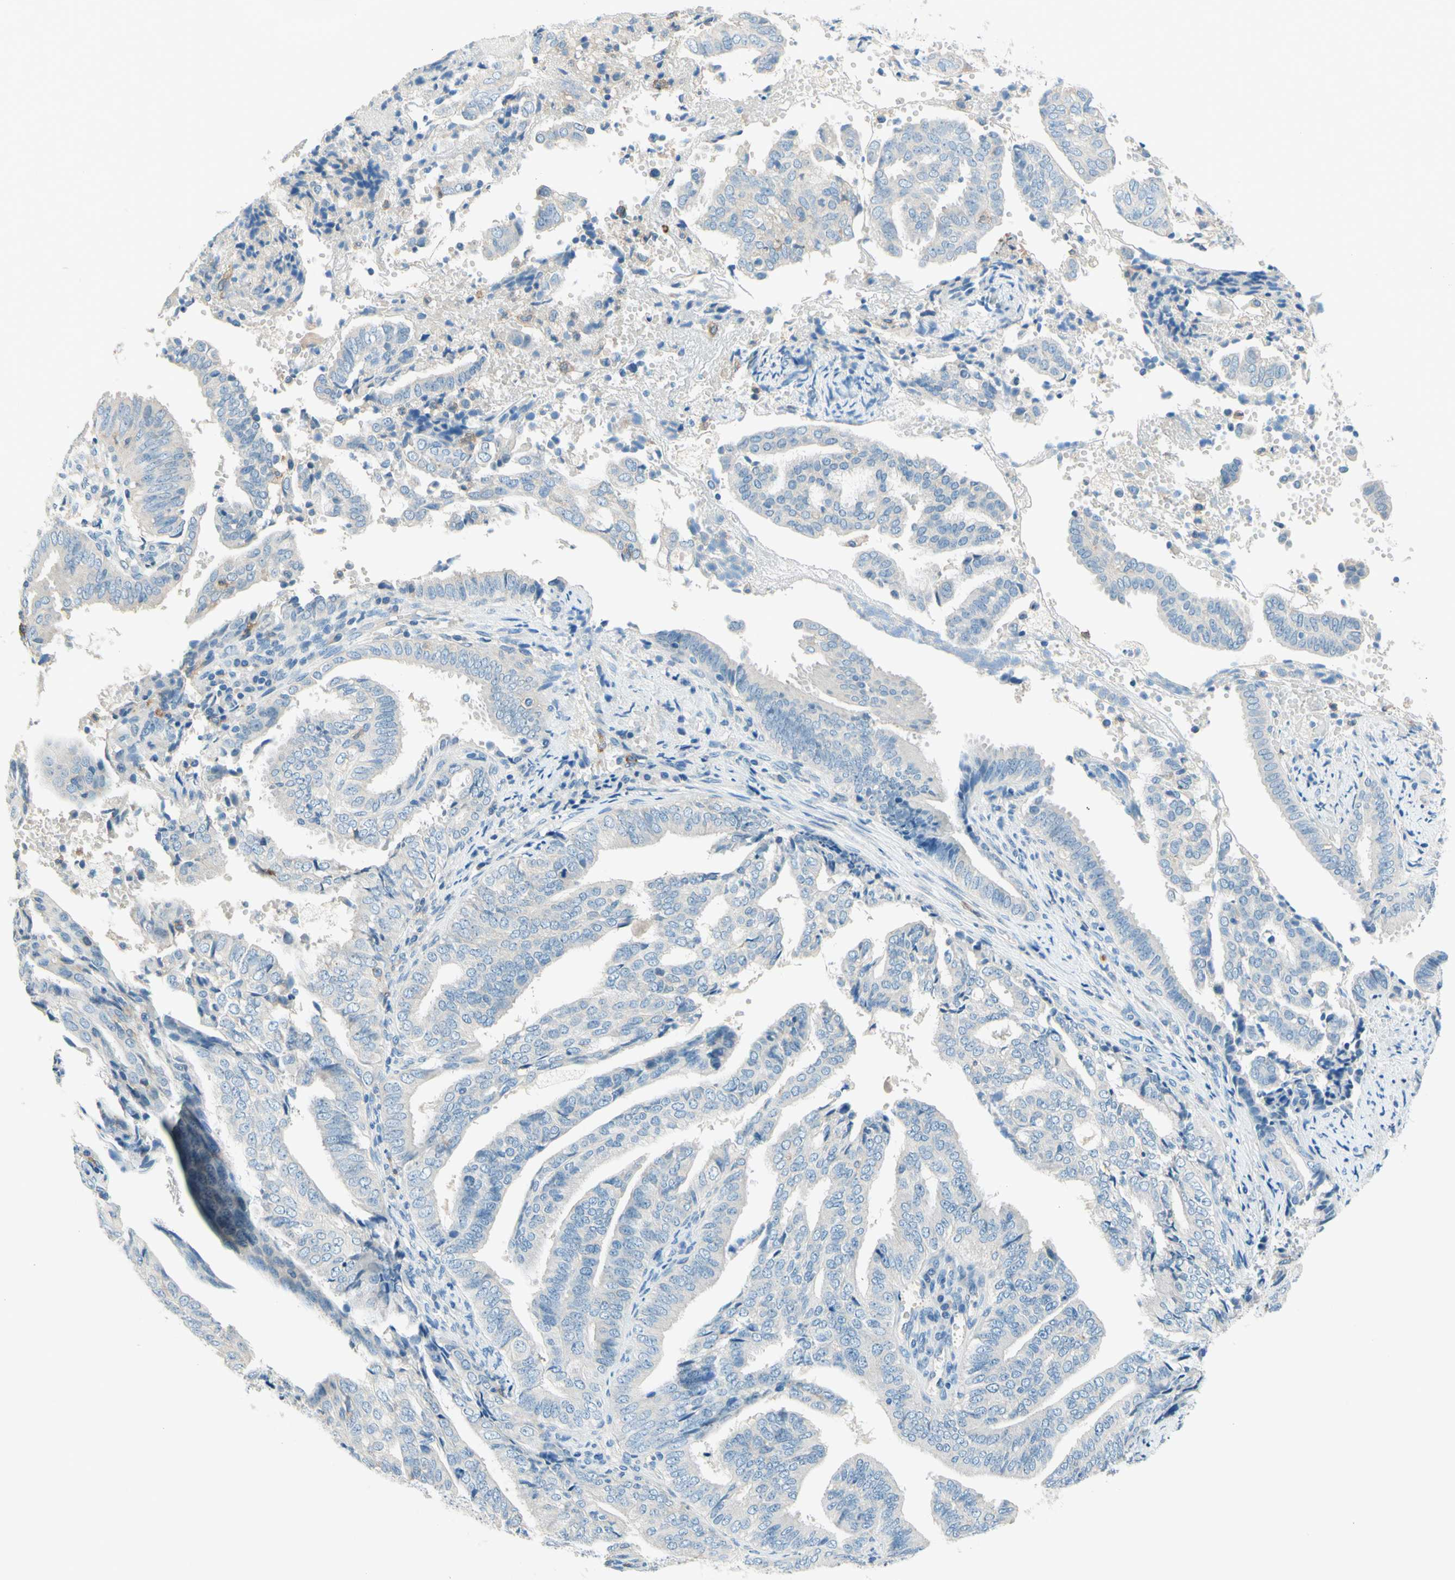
{"staining": {"intensity": "negative", "quantity": "none", "location": "none"}, "tissue": "endometrial cancer", "cell_type": "Tumor cells", "image_type": "cancer", "snomed": [{"axis": "morphology", "description": "Adenocarcinoma, NOS"}, {"axis": "topography", "description": "Endometrium"}], "caption": "This micrograph is of endometrial cancer (adenocarcinoma) stained with IHC to label a protein in brown with the nuclei are counter-stained blue. There is no expression in tumor cells.", "gene": "SIGLEC9", "patient": {"sex": "female", "age": 58}}